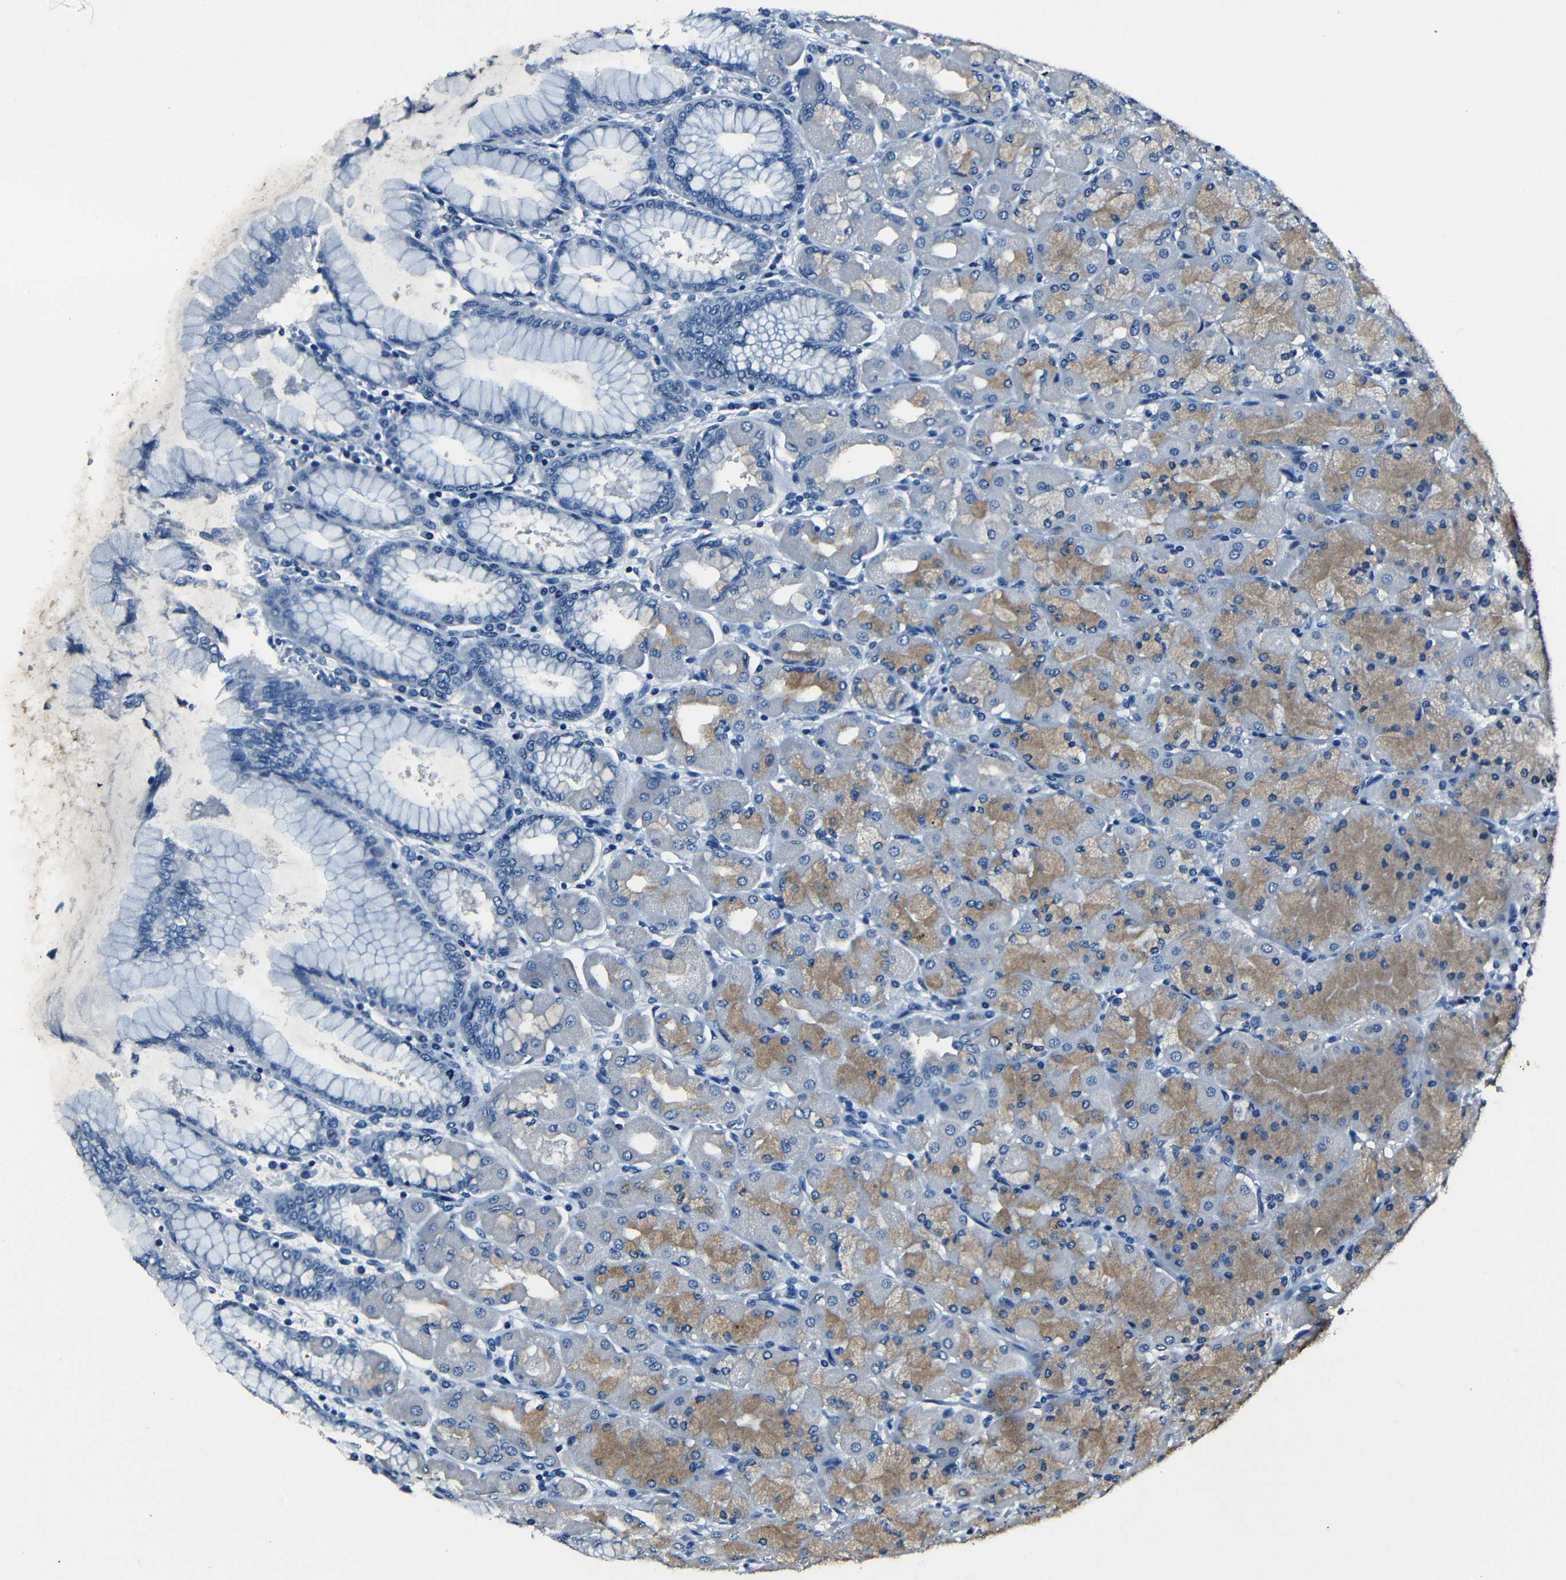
{"staining": {"intensity": "weak", "quantity": "25%-75%", "location": "cytoplasmic/membranous"}, "tissue": "stomach", "cell_type": "Glandular cells", "image_type": "normal", "snomed": [{"axis": "morphology", "description": "Normal tissue, NOS"}, {"axis": "topography", "description": "Stomach, upper"}], "caption": "The micrograph displays staining of benign stomach, revealing weak cytoplasmic/membranous protein staining (brown color) within glandular cells.", "gene": "NCMAP", "patient": {"sex": "female", "age": 56}}